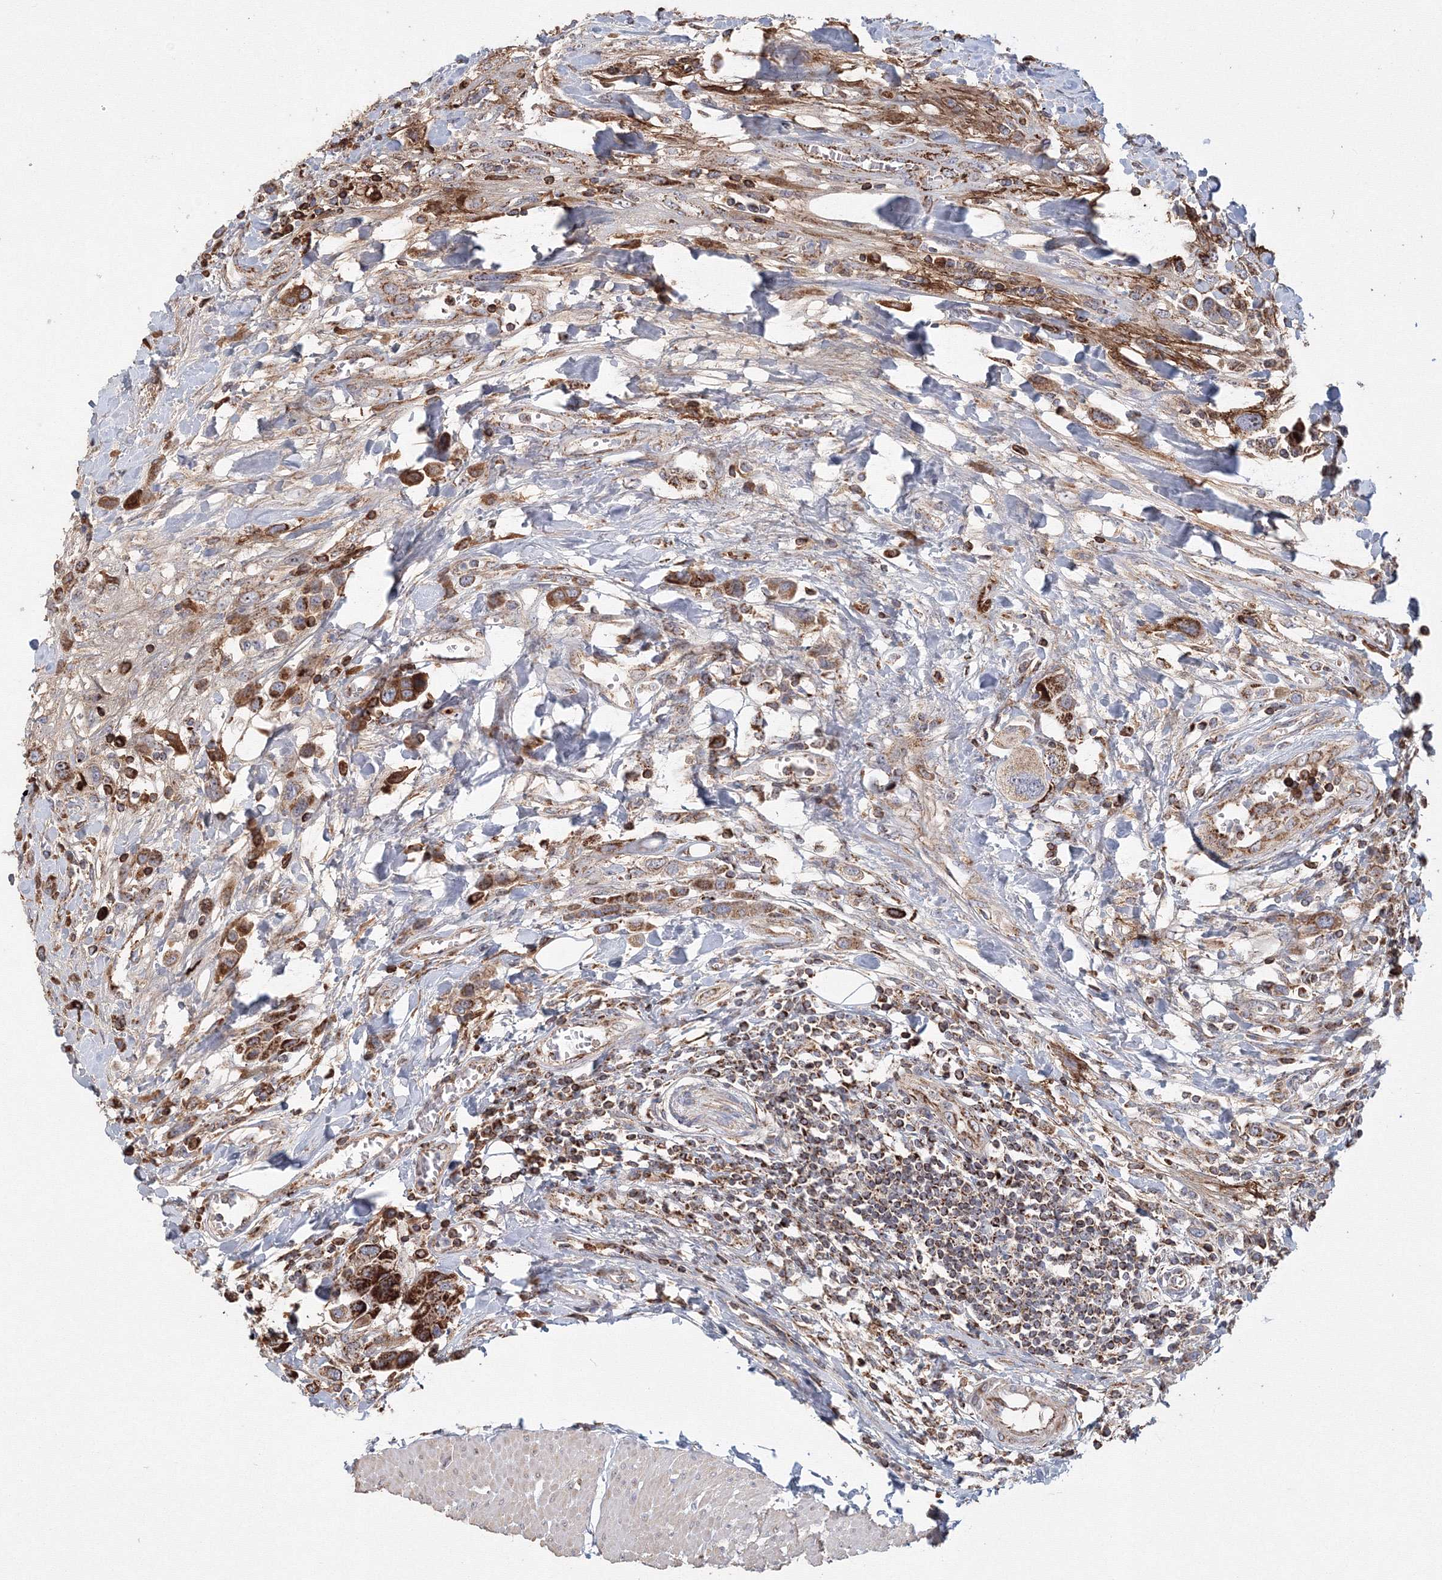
{"staining": {"intensity": "strong", "quantity": ">75%", "location": "cytoplasmic/membranous"}, "tissue": "urothelial cancer", "cell_type": "Tumor cells", "image_type": "cancer", "snomed": [{"axis": "morphology", "description": "Urothelial carcinoma, High grade"}, {"axis": "topography", "description": "Urinary bladder"}], "caption": "DAB immunohistochemical staining of high-grade urothelial carcinoma exhibits strong cytoplasmic/membranous protein positivity in approximately >75% of tumor cells. The protein of interest is shown in brown color, while the nuclei are stained blue.", "gene": "GRPEL1", "patient": {"sex": "male", "age": 50}}